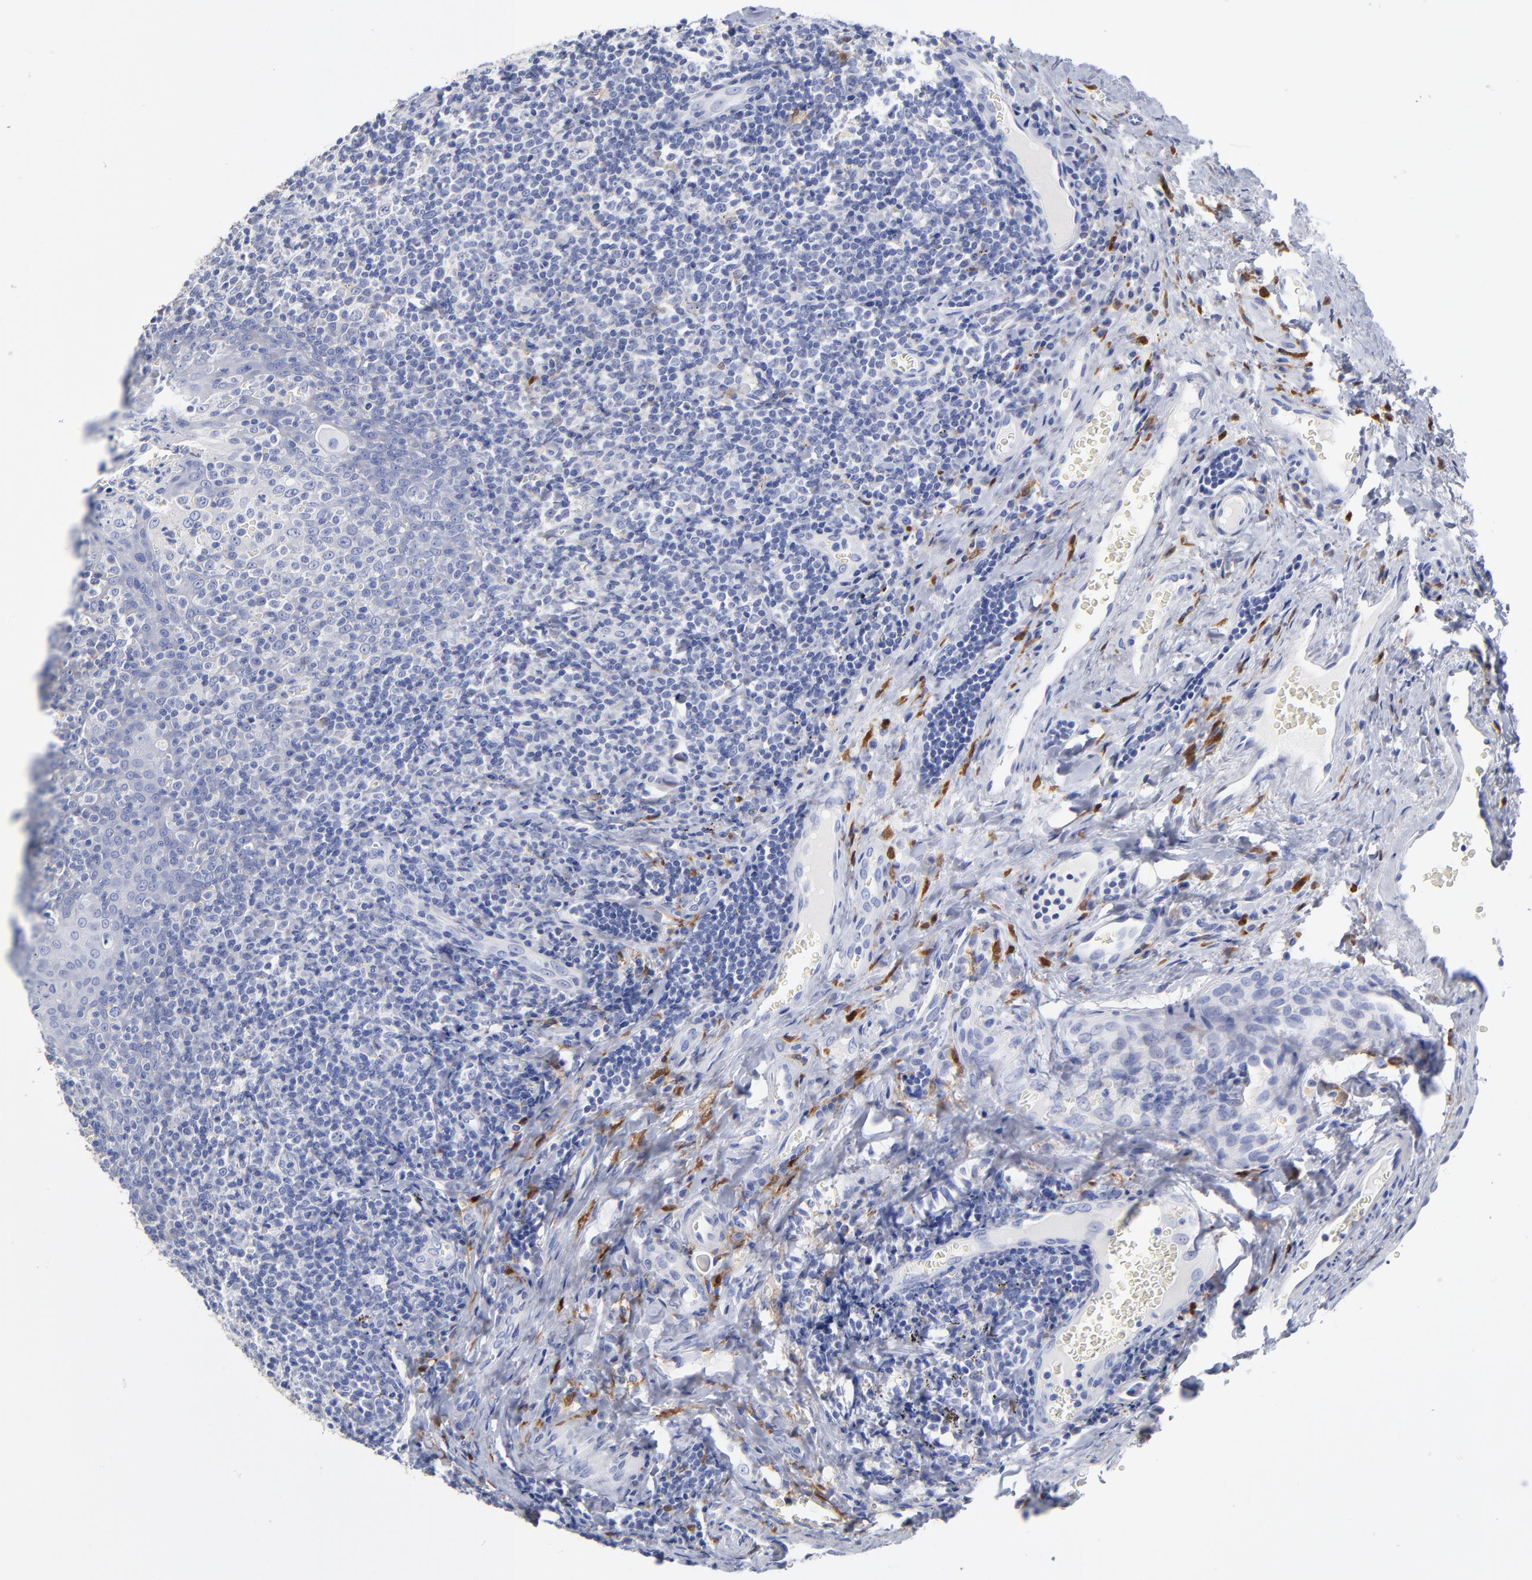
{"staining": {"intensity": "negative", "quantity": "none", "location": "none"}, "tissue": "oral mucosa", "cell_type": "Squamous epithelial cells", "image_type": "normal", "snomed": [{"axis": "morphology", "description": "Normal tissue, NOS"}, {"axis": "topography", "description": "Oral tissue"}], "caption": "Benign oral mucosa was stained to show a protein in brown. There is no significant staining in squamous epithelial cells.", "gene": "PTP4A1", "patient": {"sex": "male", "age": 20}}